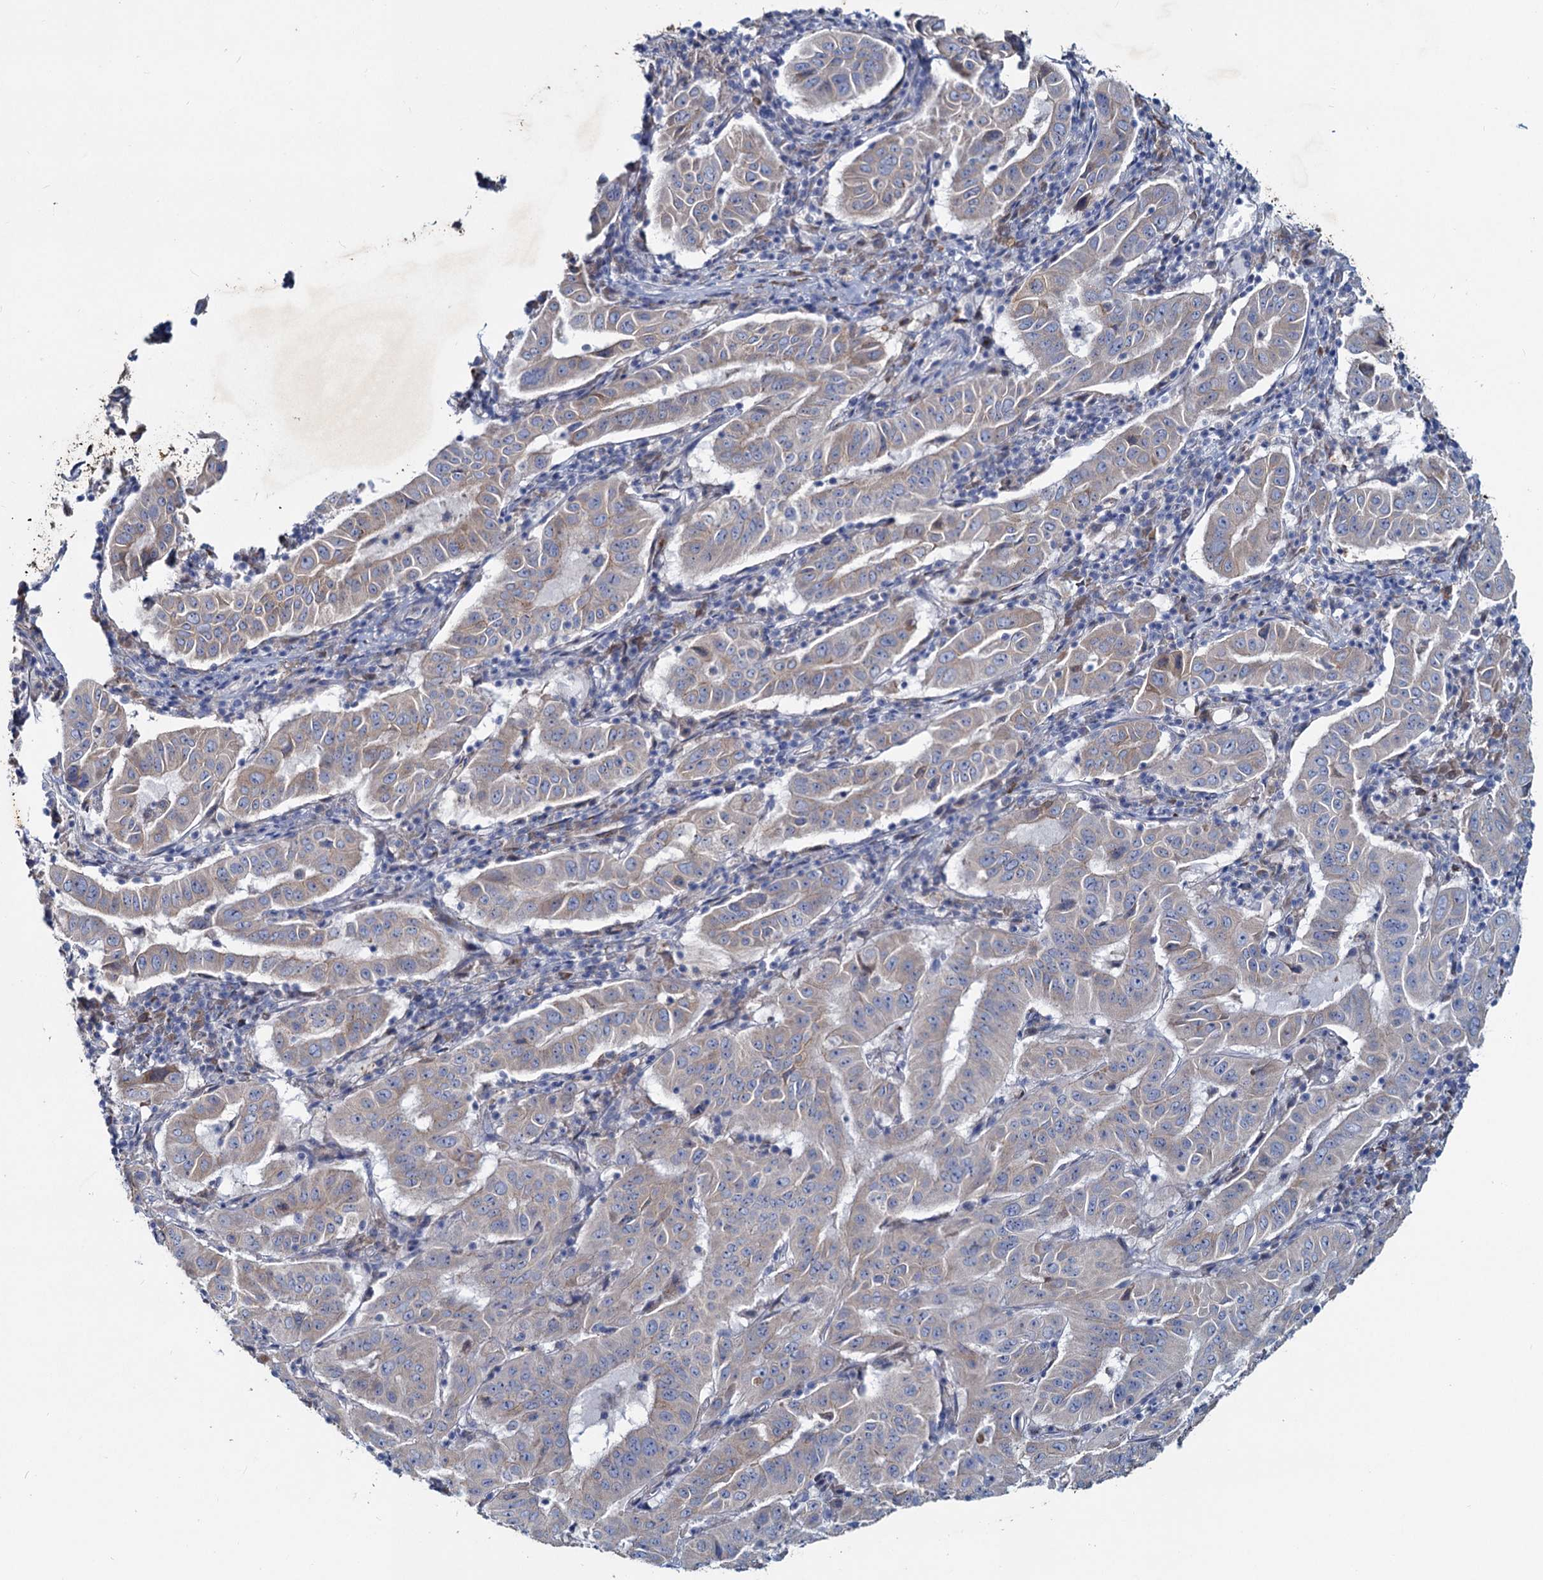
{"staining": {"intensity": "negative", "quantity": "none", "location": "none"}, "tissue": "pancreatic cancer", "cell_type": "Tumor cells", "image_type": "cancer", "snomed": [{"axis": "morphology", "description": "Adenocarcinoma, NOS"}, {"axis": "topography", "description": "Pancreas"}], "caption": "IHC of adenocarcinoma (pancreatic) displays no staining in tumor cells.", "gene": "TMX2", "patient": {"sex": "male", "age": 63}}